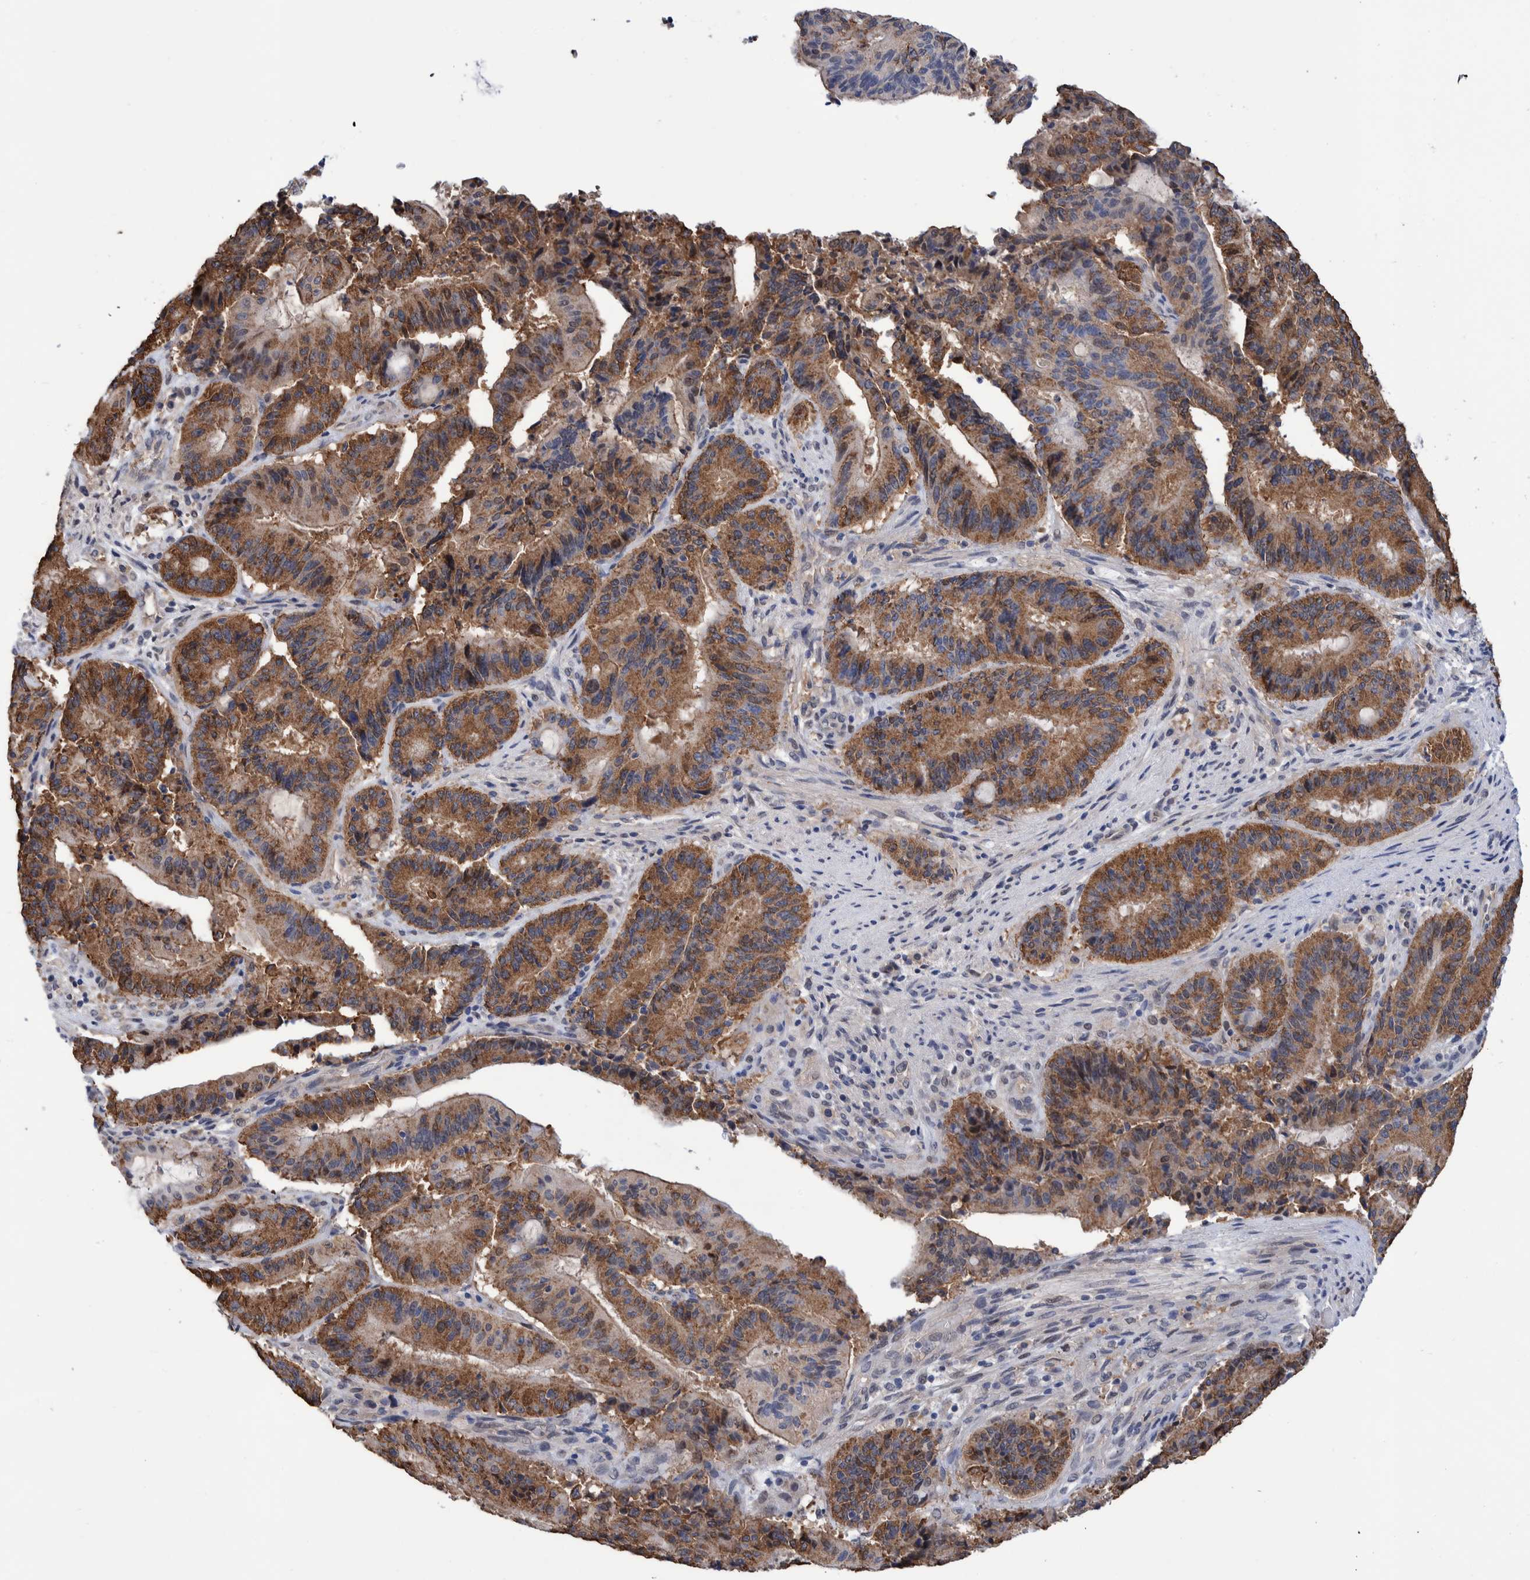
{"staining": {"intensity": "moderate", "quantity": ">75%", "location": "cytoplasmic/membranous"}, "tissue": "liver cancer", "cell_type": "Tumor cells", "image_type": "cancer", "snomed": [{"axis": "morphology", "description": "Normal tissue, NOS"}, {"axis": "morphology", "description": "Cholangiocarcinoma"}, {"axis": "topography", "description": "Liver"}, {"axis": "topography", "description": "Peripheral nerve tissue"}], "caption": "Liver cancer tissue demonstrates moderate cytoplasmic/membranous positivity in about >75% of tumor cells, visualized by immunohistochemistry. (DAB (3,3'-diaminobenzidine) = brown stain, brightfield microscopy at high magnification).", "gene": "PFAS", "patient": {"sex": "female", "age": 73}}